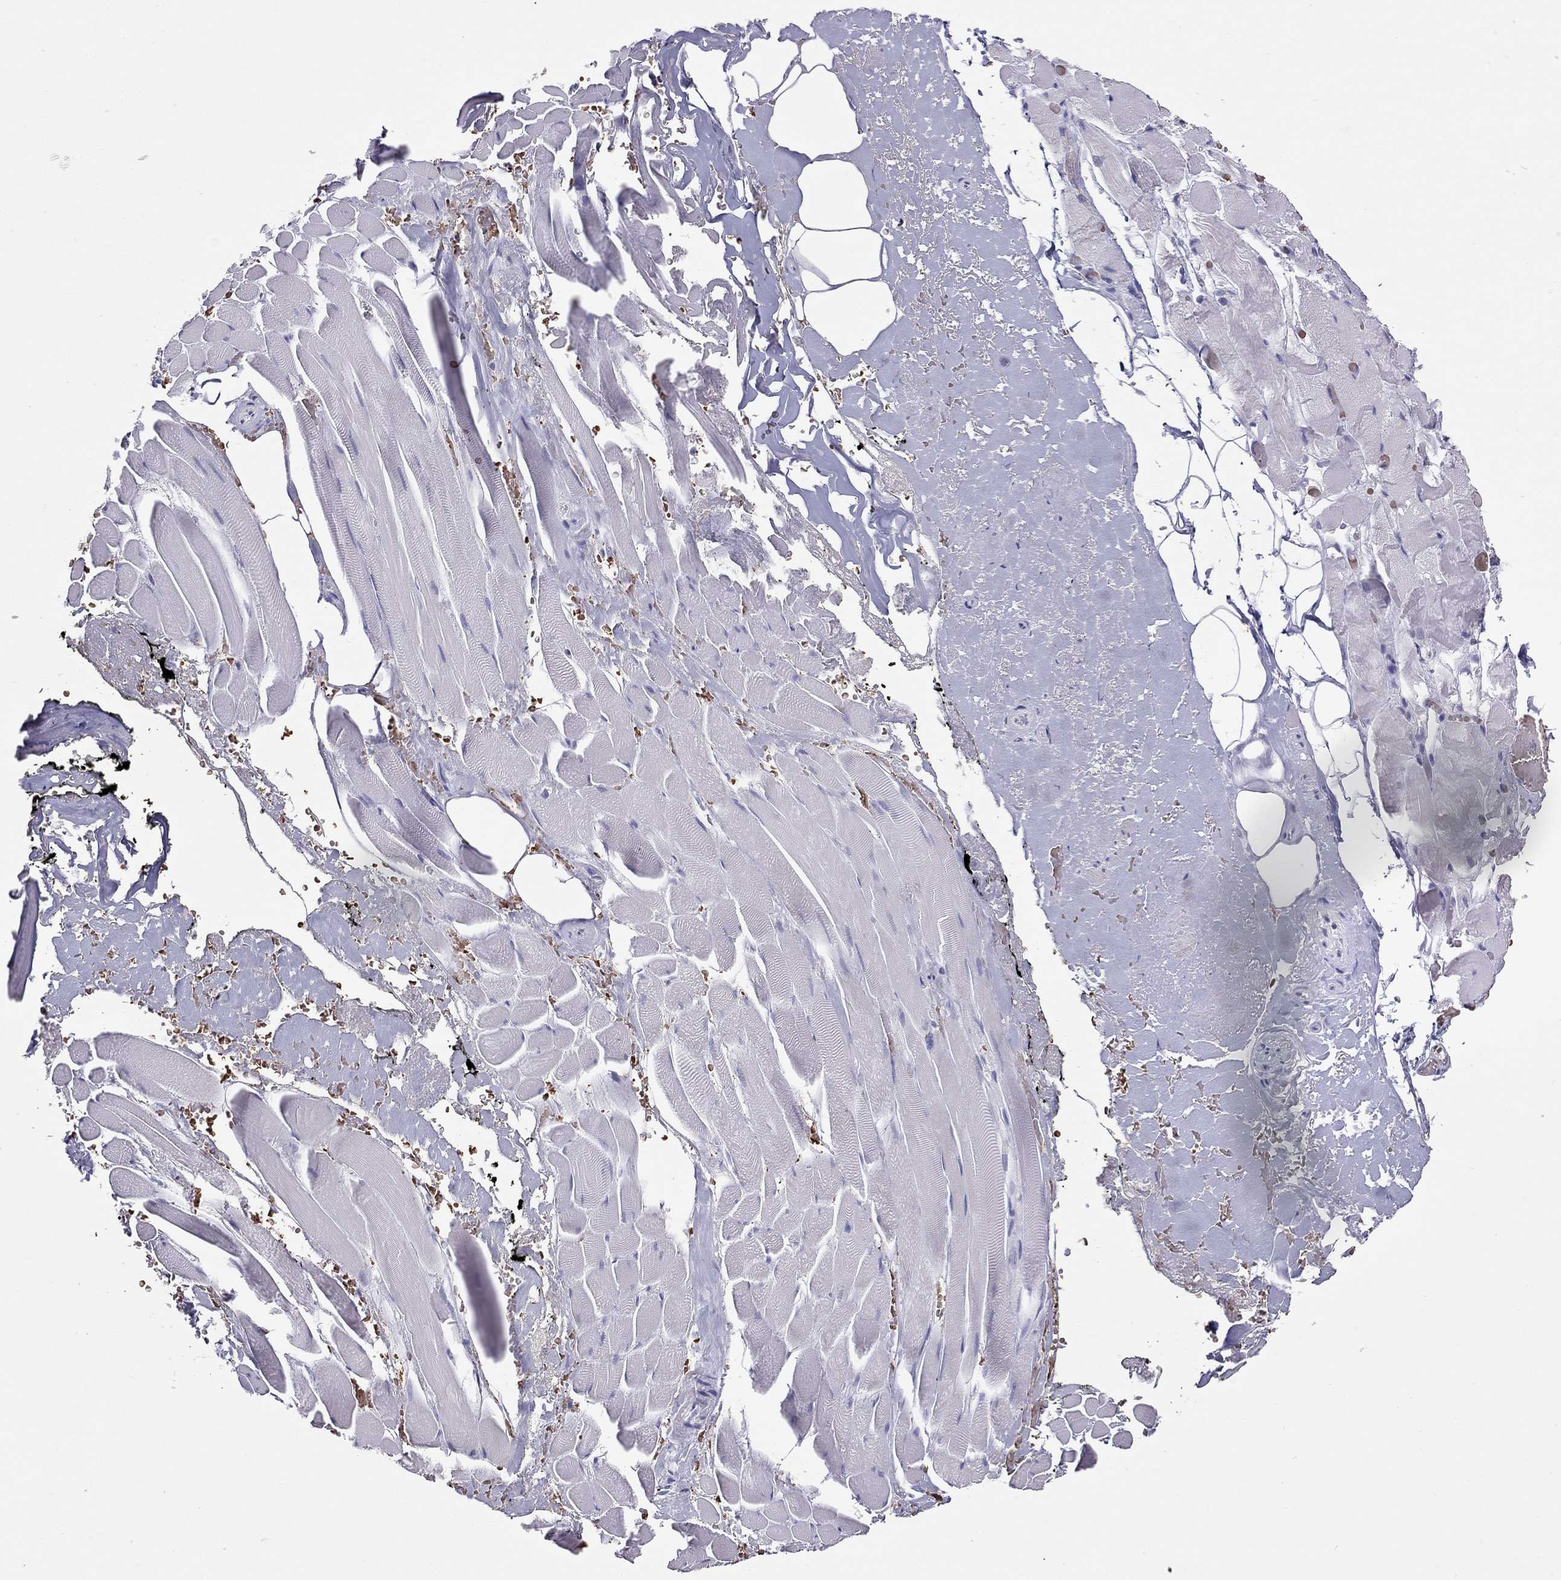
{"staining": {"intensity": "negative", "quantity": "none", "location": "none"}, "tissue": "adipose tissue", "cell_type": "Adipocytes", "image_type": "normal", "snomed": [{"axis": "morphology", "description": "Normal tissue, NOS"}, {"axis": "topography", "description": "Anal"}, {"axis": "topography", "description": "Peripheral nerve tissue"}], "caption": "This is a histopathology image of IHC staining of normal adipose tissue, which shows no expression in adipocytes.", "gene": "FRMD1", "patient": {"sex": "male", "age": 53}}